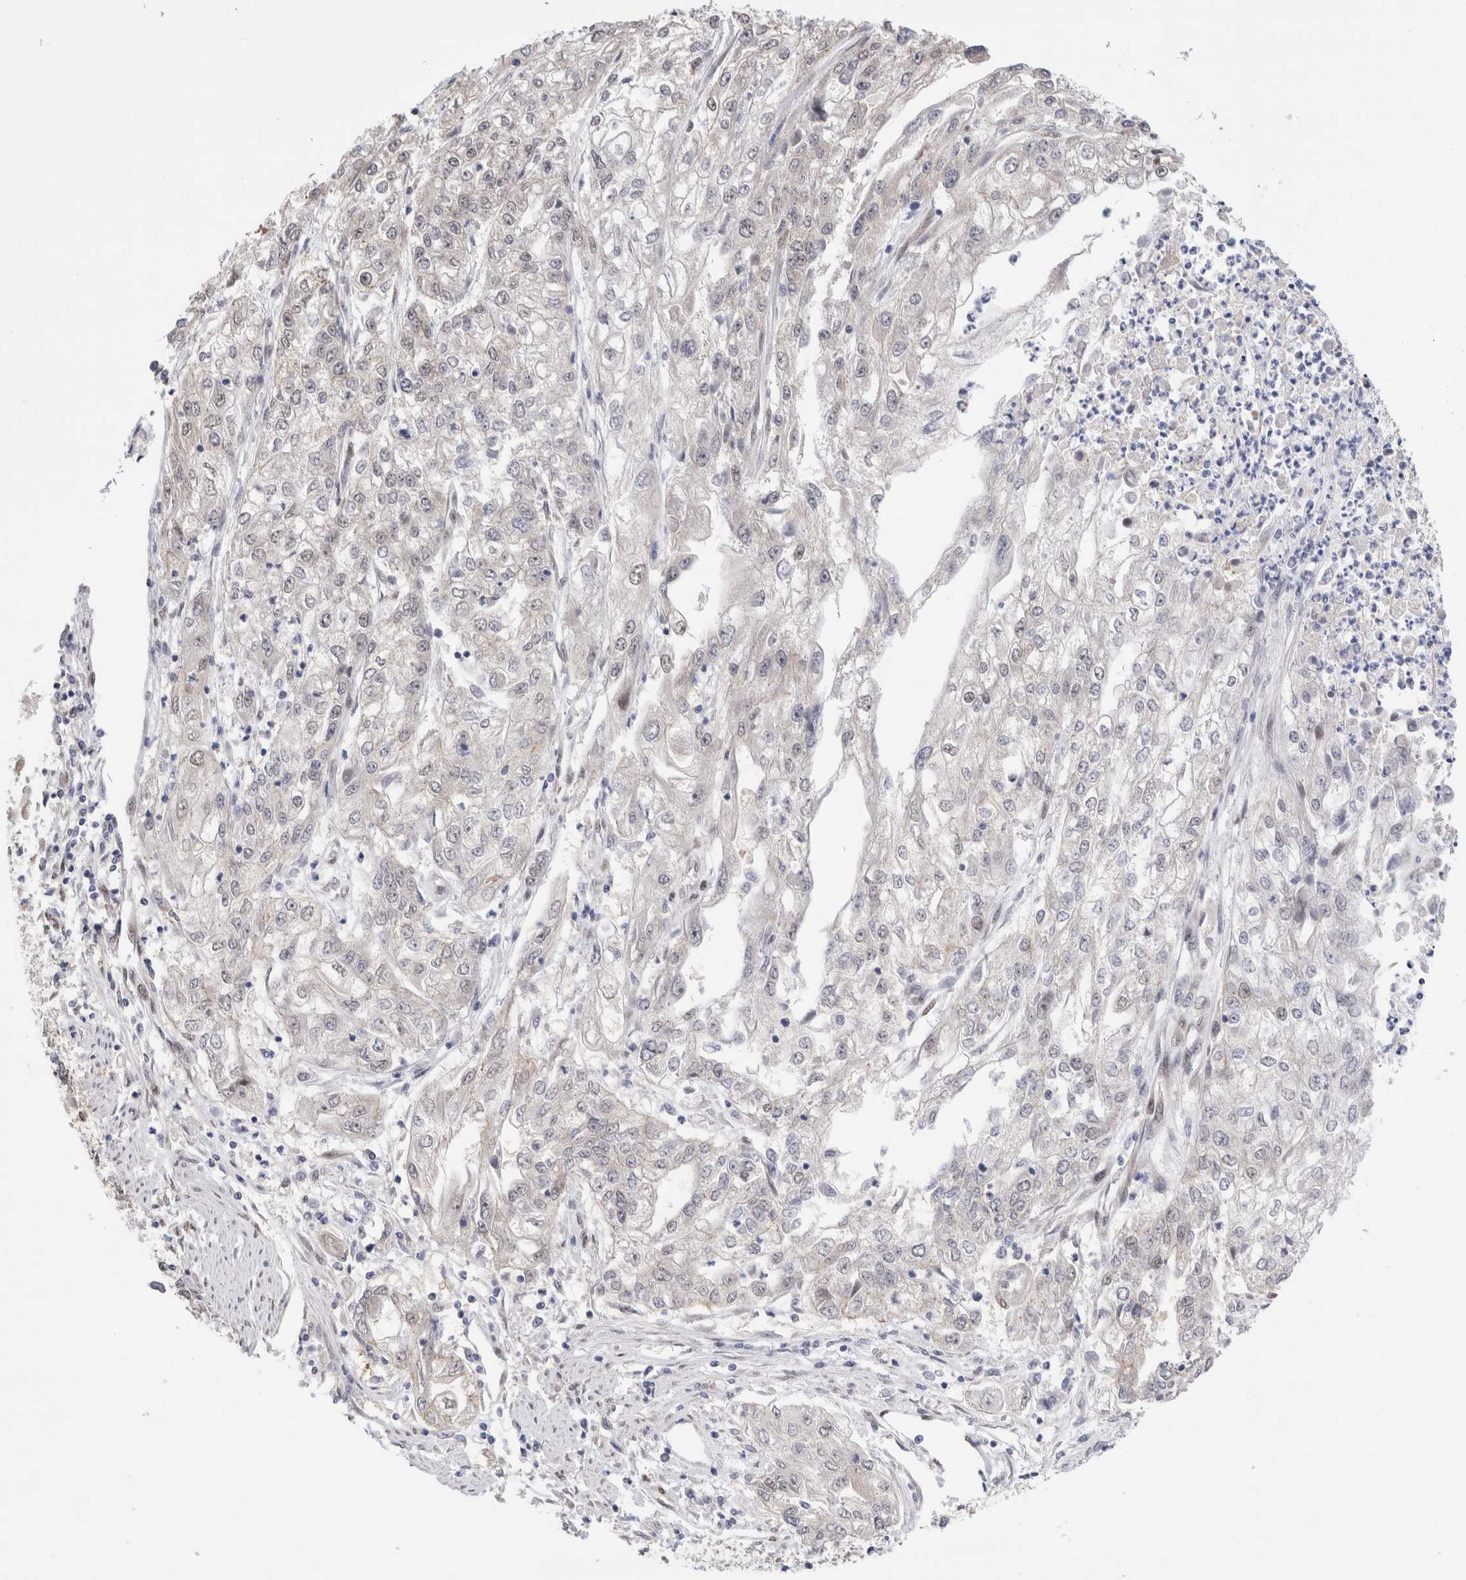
{"staining": {"intensity": "negative", "quantity": "none", "location": "none"}, "tissue": "endometrial cancer", "cell_type": "Tumor cells", "image_type": "cancer", "snomed": [{"axis": "morphology", "description": "Adenocarcinoma, NOS"}, {"axis": "topography", "description": "Endometrium"}], "caption": "This photomicrograph is of endometrial cancer (adenocarcinoma) stained with IHC to label a protein in brown with the nuclei are counter-stained blue. There is no expression in tumor cells. The staining is performed using DAB (3,3'-diaminobenzidine) brown chromogen with nuclei counter-stained in using hematoxylin.", "gene": "NSMAF", "patient": {"sex": "female", "age": 49}}